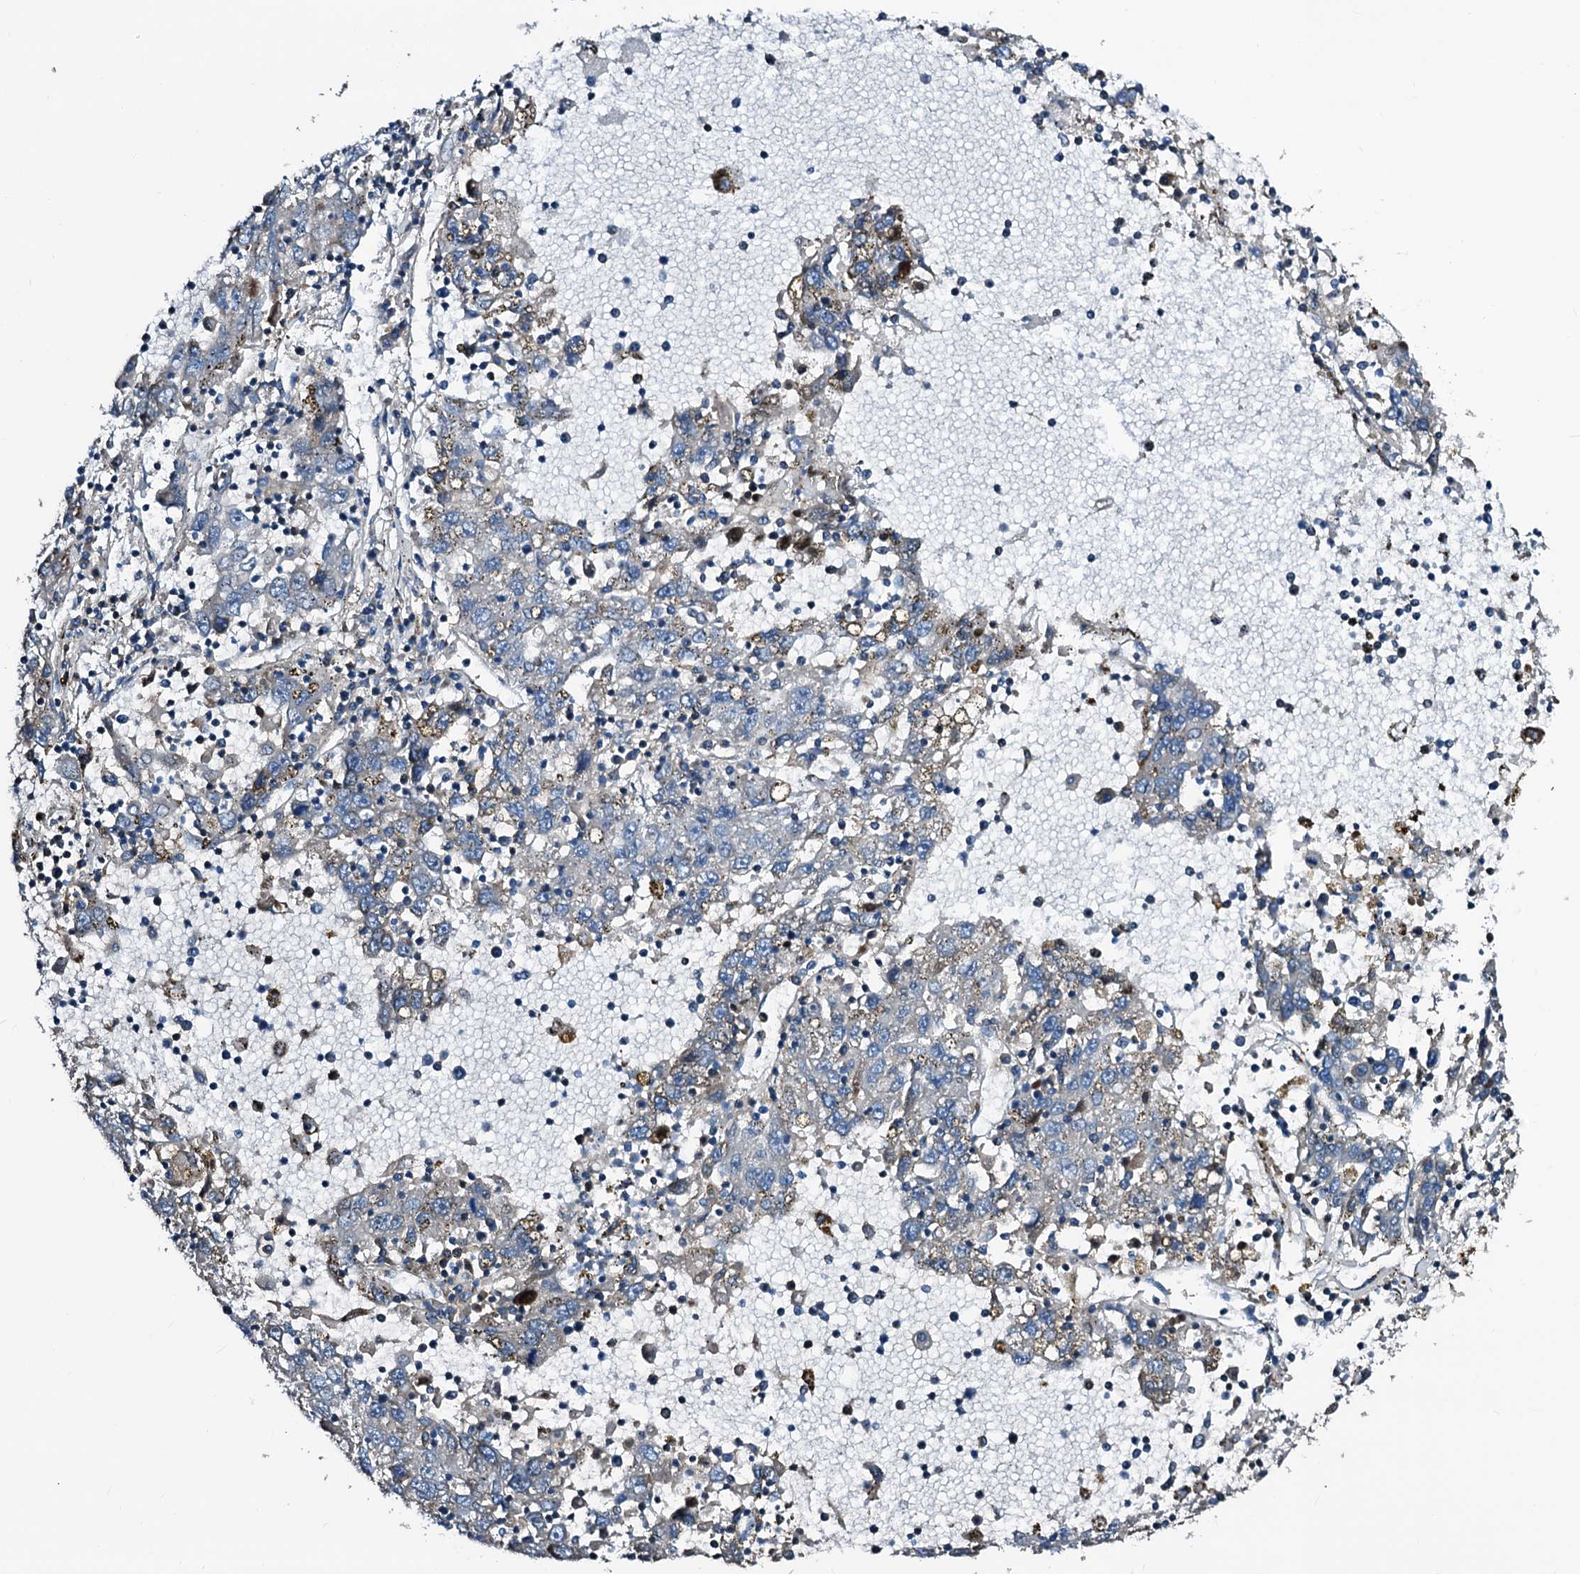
{"staining": {"intensity": "negative", "quantity": "none", "location": "none"}, "tissue": "liver cancer", "cell_type": "Tumor cells", "image_type": "cancer", "snomed": [{"axis": "morphology", "description": "Carcinoma, Hepatocellular, NOS"}, {"axis": "topography", "description": "Liver"}], "caption": "The photomicrograph displays no significant expression in tumor cells of liver cancer (hepatocellular carcinoma).", "gene": "GCOM1", "patient": {"sex": "male", "age": 49}}